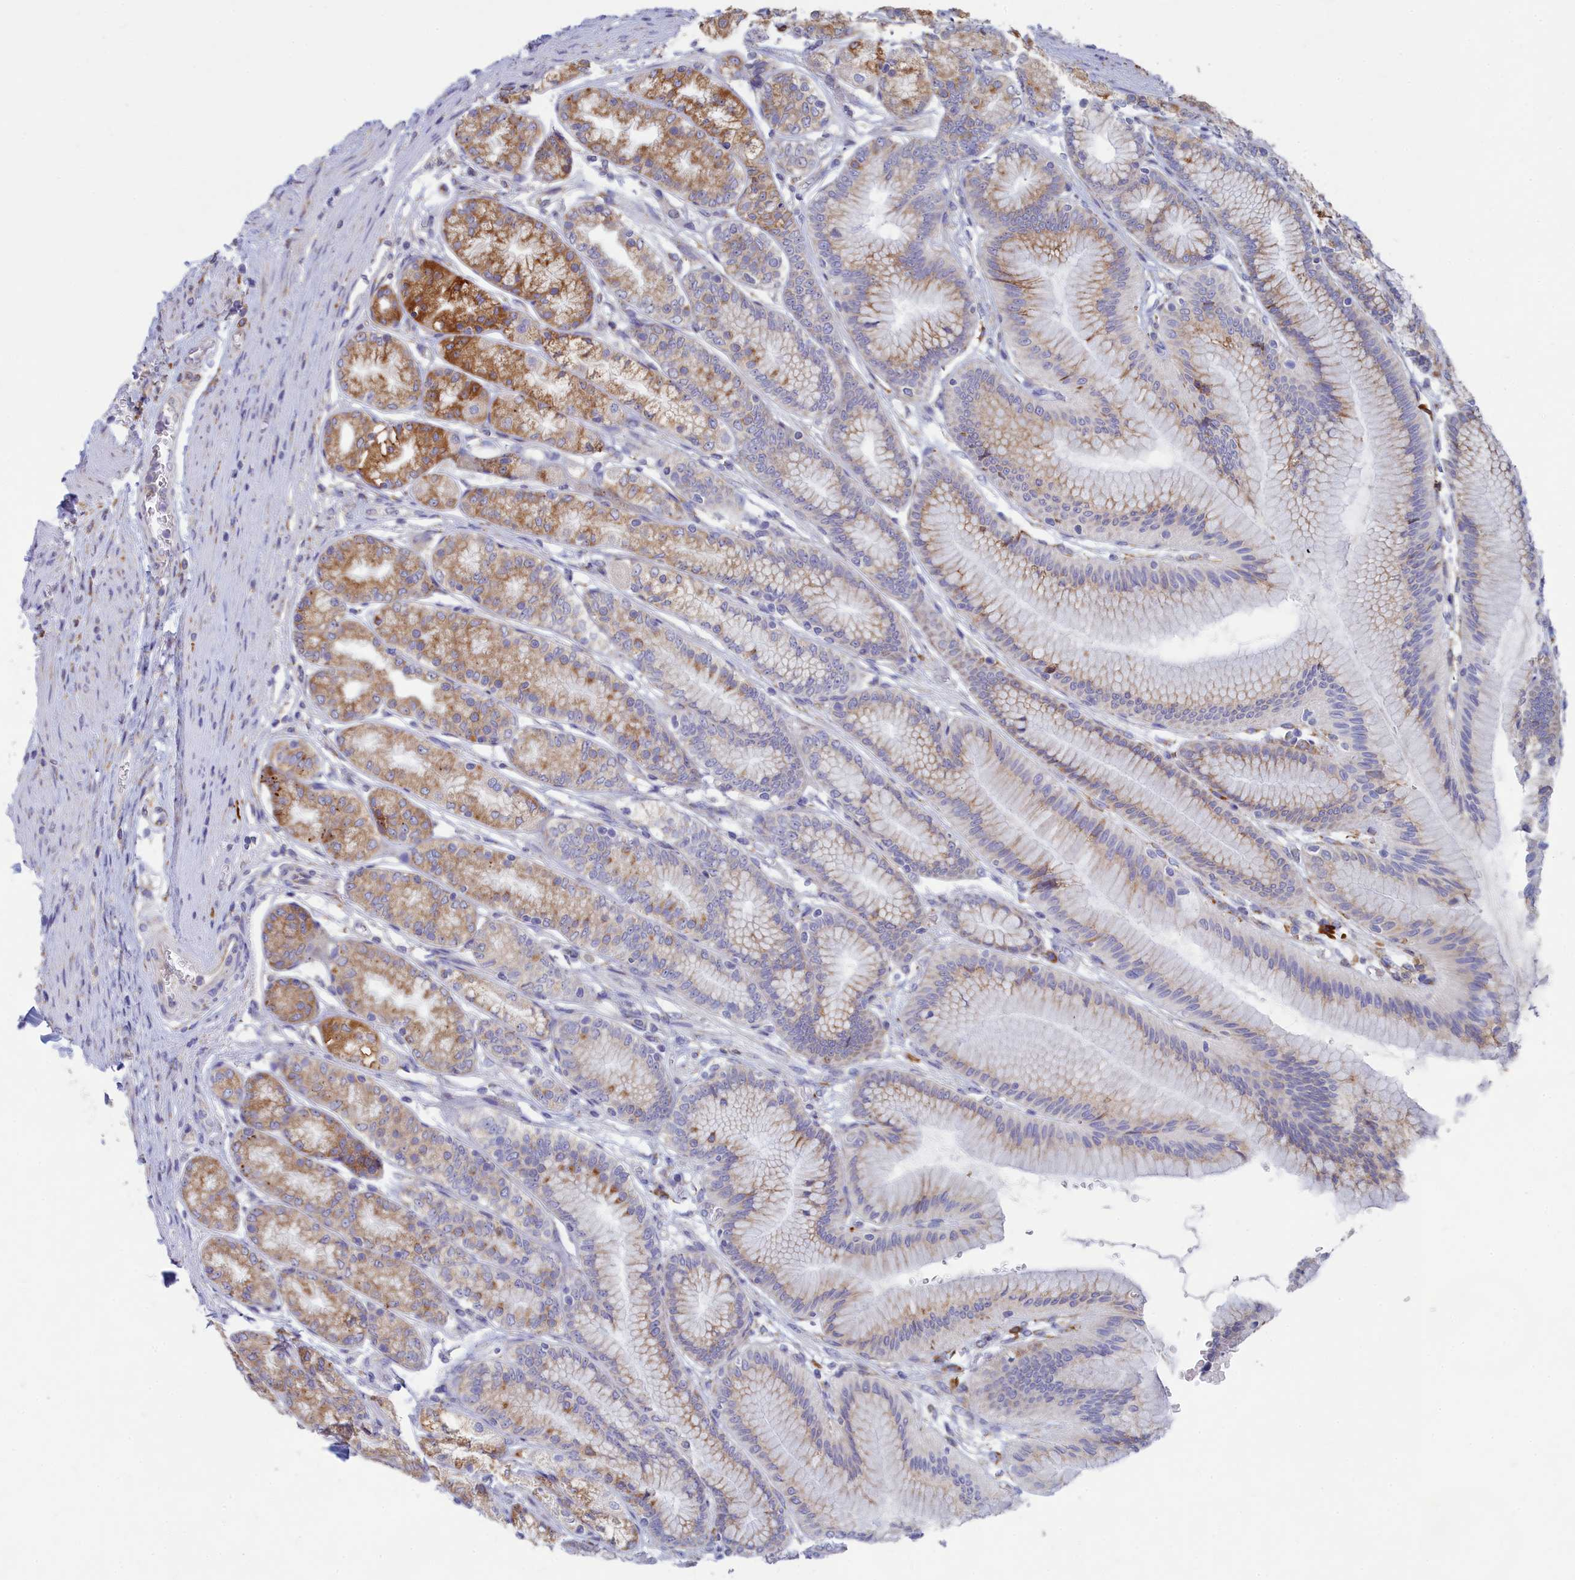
{"staining": {"intensity": "moderate", "quantity": "25%-75%", "location": "cytoplasmic/membranous"}, "tissue": "stomach", "cell_type": "Glandular cells", "image_type": "normal", "snomed": [{"axis": "morphology", "description": "Normal tissue, NOS"}, {"axis": "morphology", "description": "Adenocarcinoma, NOS"}, {"axis": "morphology", "description": "Adenocarcinoma, High grade"}, {"axis": "topography", "description": "Stomach, upper"}, {"axis": "topography", "description": "Stomach"}], "caption": "A high-resolution photomicrograph shows immunohistochemistry (IHC) staining of normal stomach, which displays moderate cytoplasmic/membranous expression in about 25%-75% of glandular cells.", "gene": "WDR35", "patient": {"sex": "female", "age": 65}}